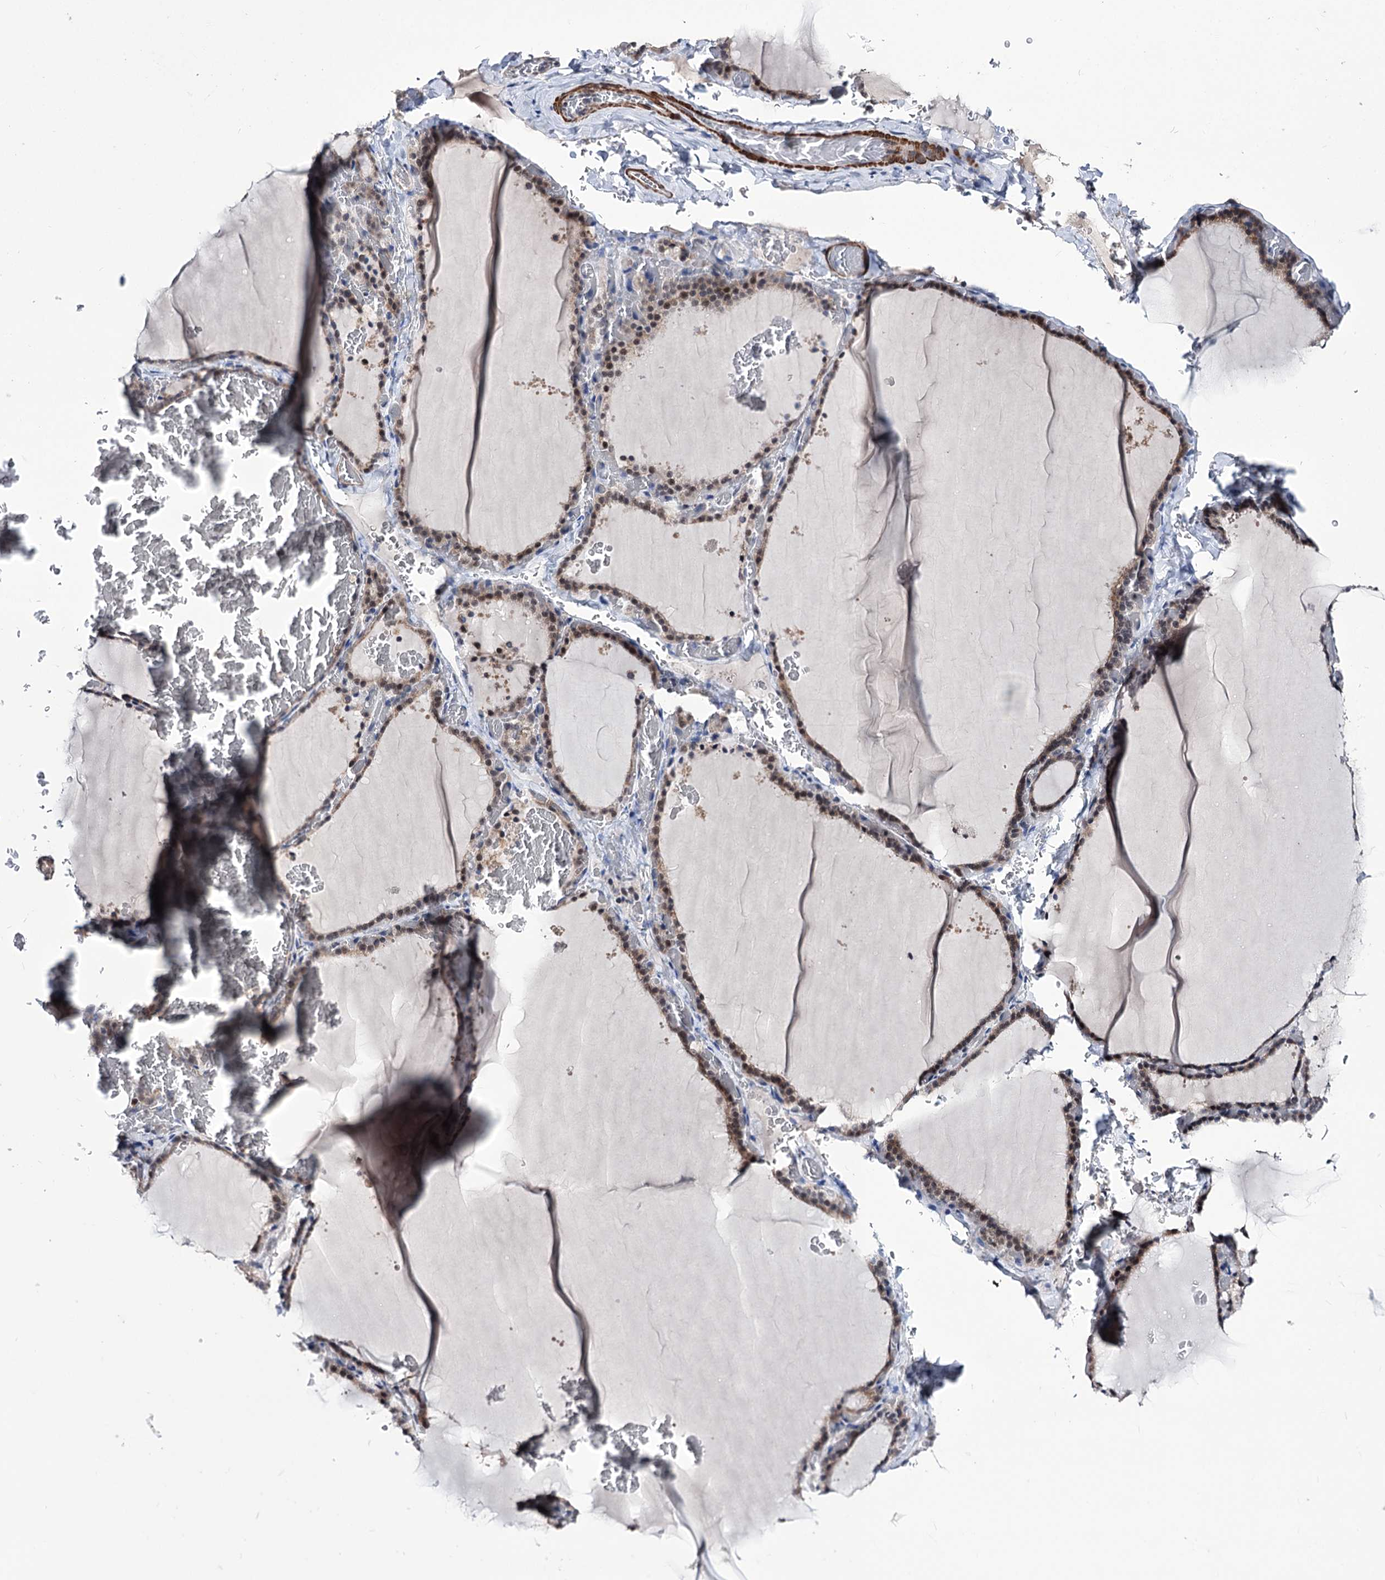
{"staining": {"intensity": "moderate", "quantity": ">75%", "location": "cytoplasmic/membranous,nuclear"}, "tissue": "thyroid gland", "cell_type": "Glandular cells", "image_type": "normal", "snomed": [{"axis": "morphology", "description": "Normal tissue, NOS"}, {"axis": "topography", "description": "Thyroid gland"}], "caption": "A histopathology image of human thyroid gland stained for a protein shows moderate cytoplasmic/membranous,nuclear brown staining in glandular cells.", "gene": "PPRC1", "patient": {"sex": "female", "age": 39}}